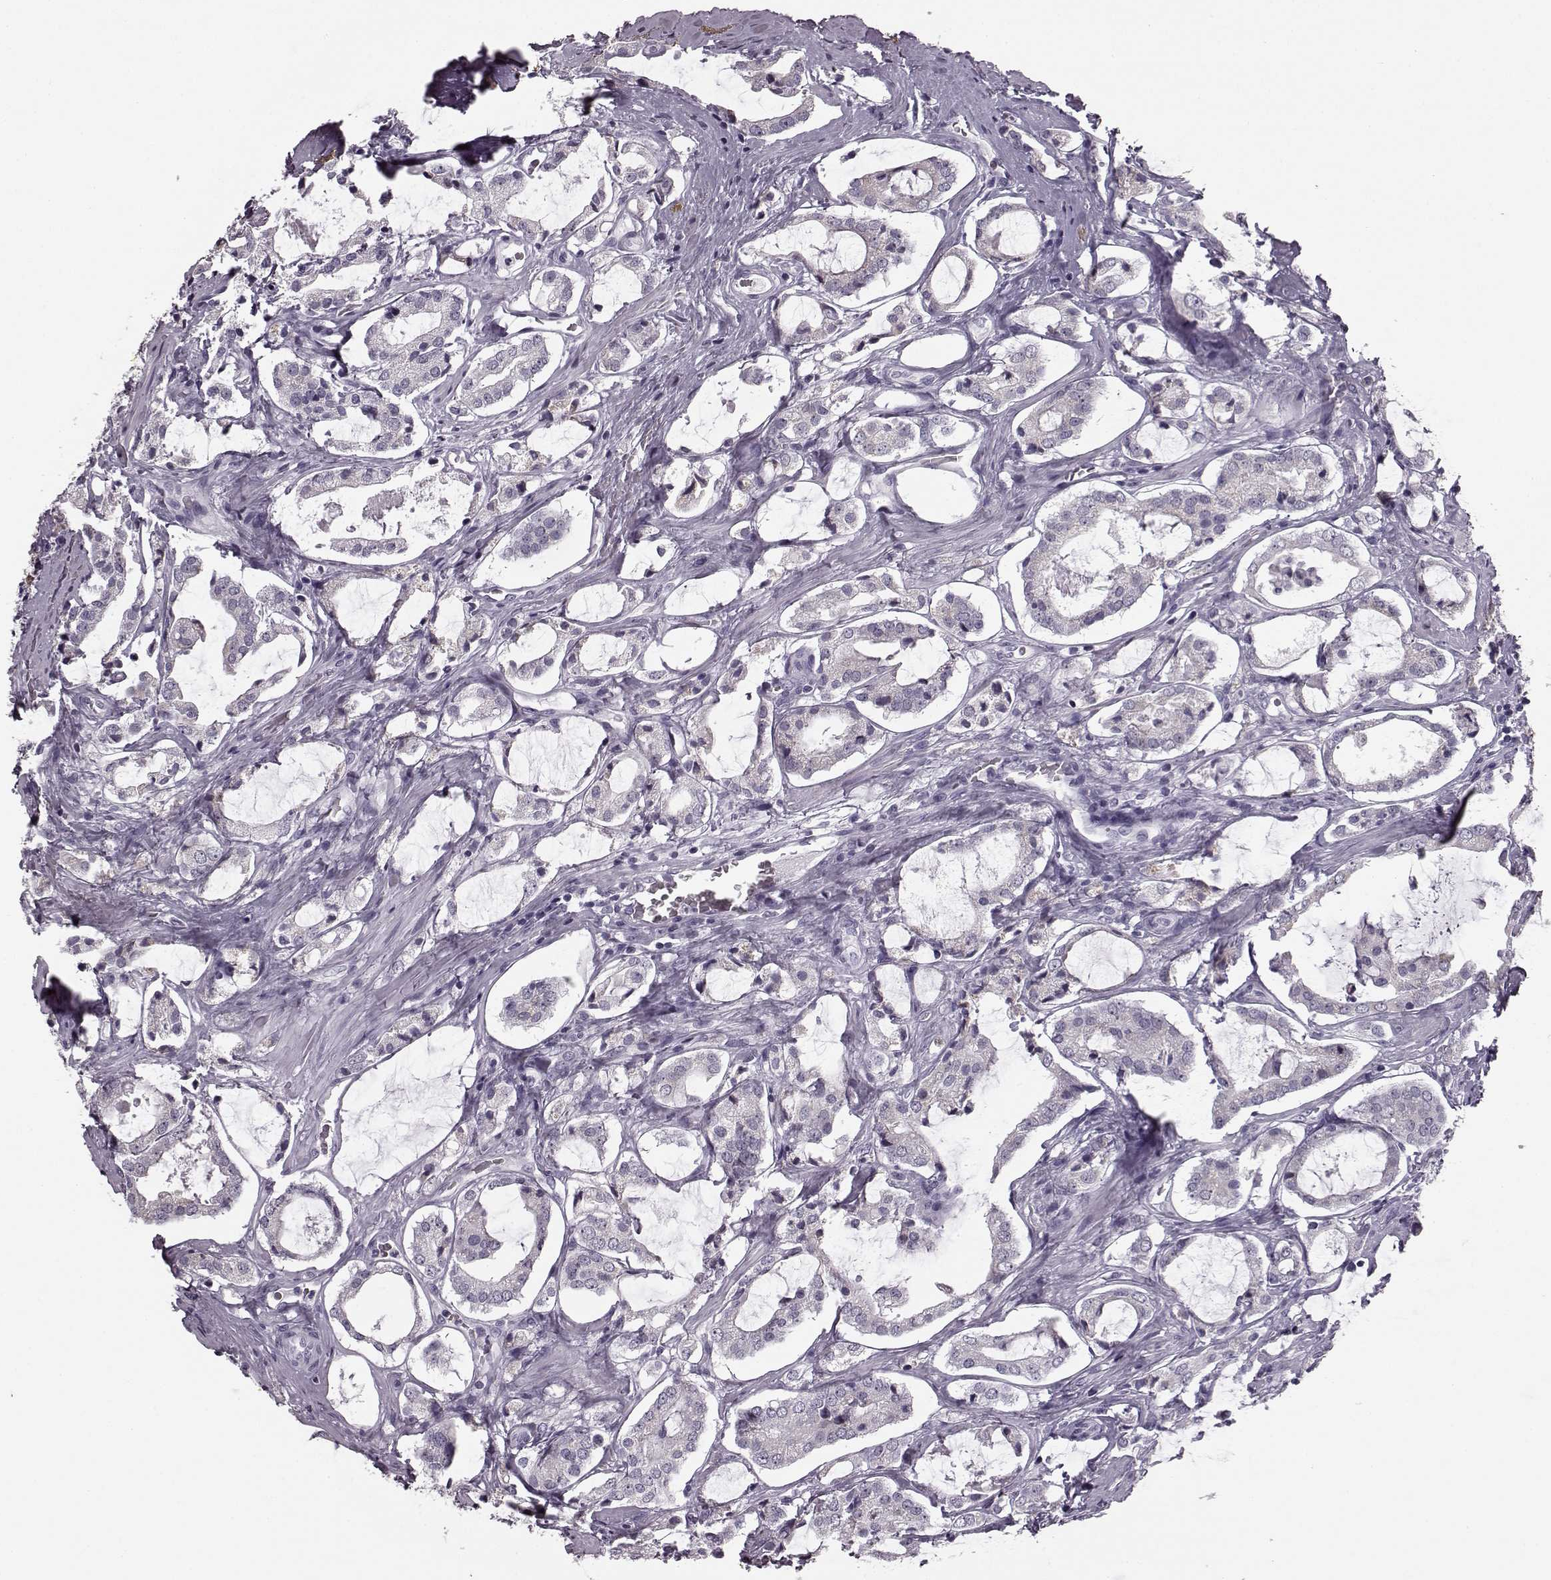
{"staining": {"intensity": "negative", "quantity": "none", "location": "none"}, "tissue": "prostate cancer", "cell_type": "Tumor cells", "image_type": "cancer", "snomed": [{"axis": "morphology", "description": "Adenocarcinoma, NOS"}, {"axis": "topography", "description": "Prostate"}], "caption": "Immunohistochemistry (IHC) histopathology image of adenocarcinoma (prostate) stained for a protein (brown), which demonstrates no staining in tumor cells.", "gene": "JSRP1", "patient": {"sex": "male", "age": 66}}